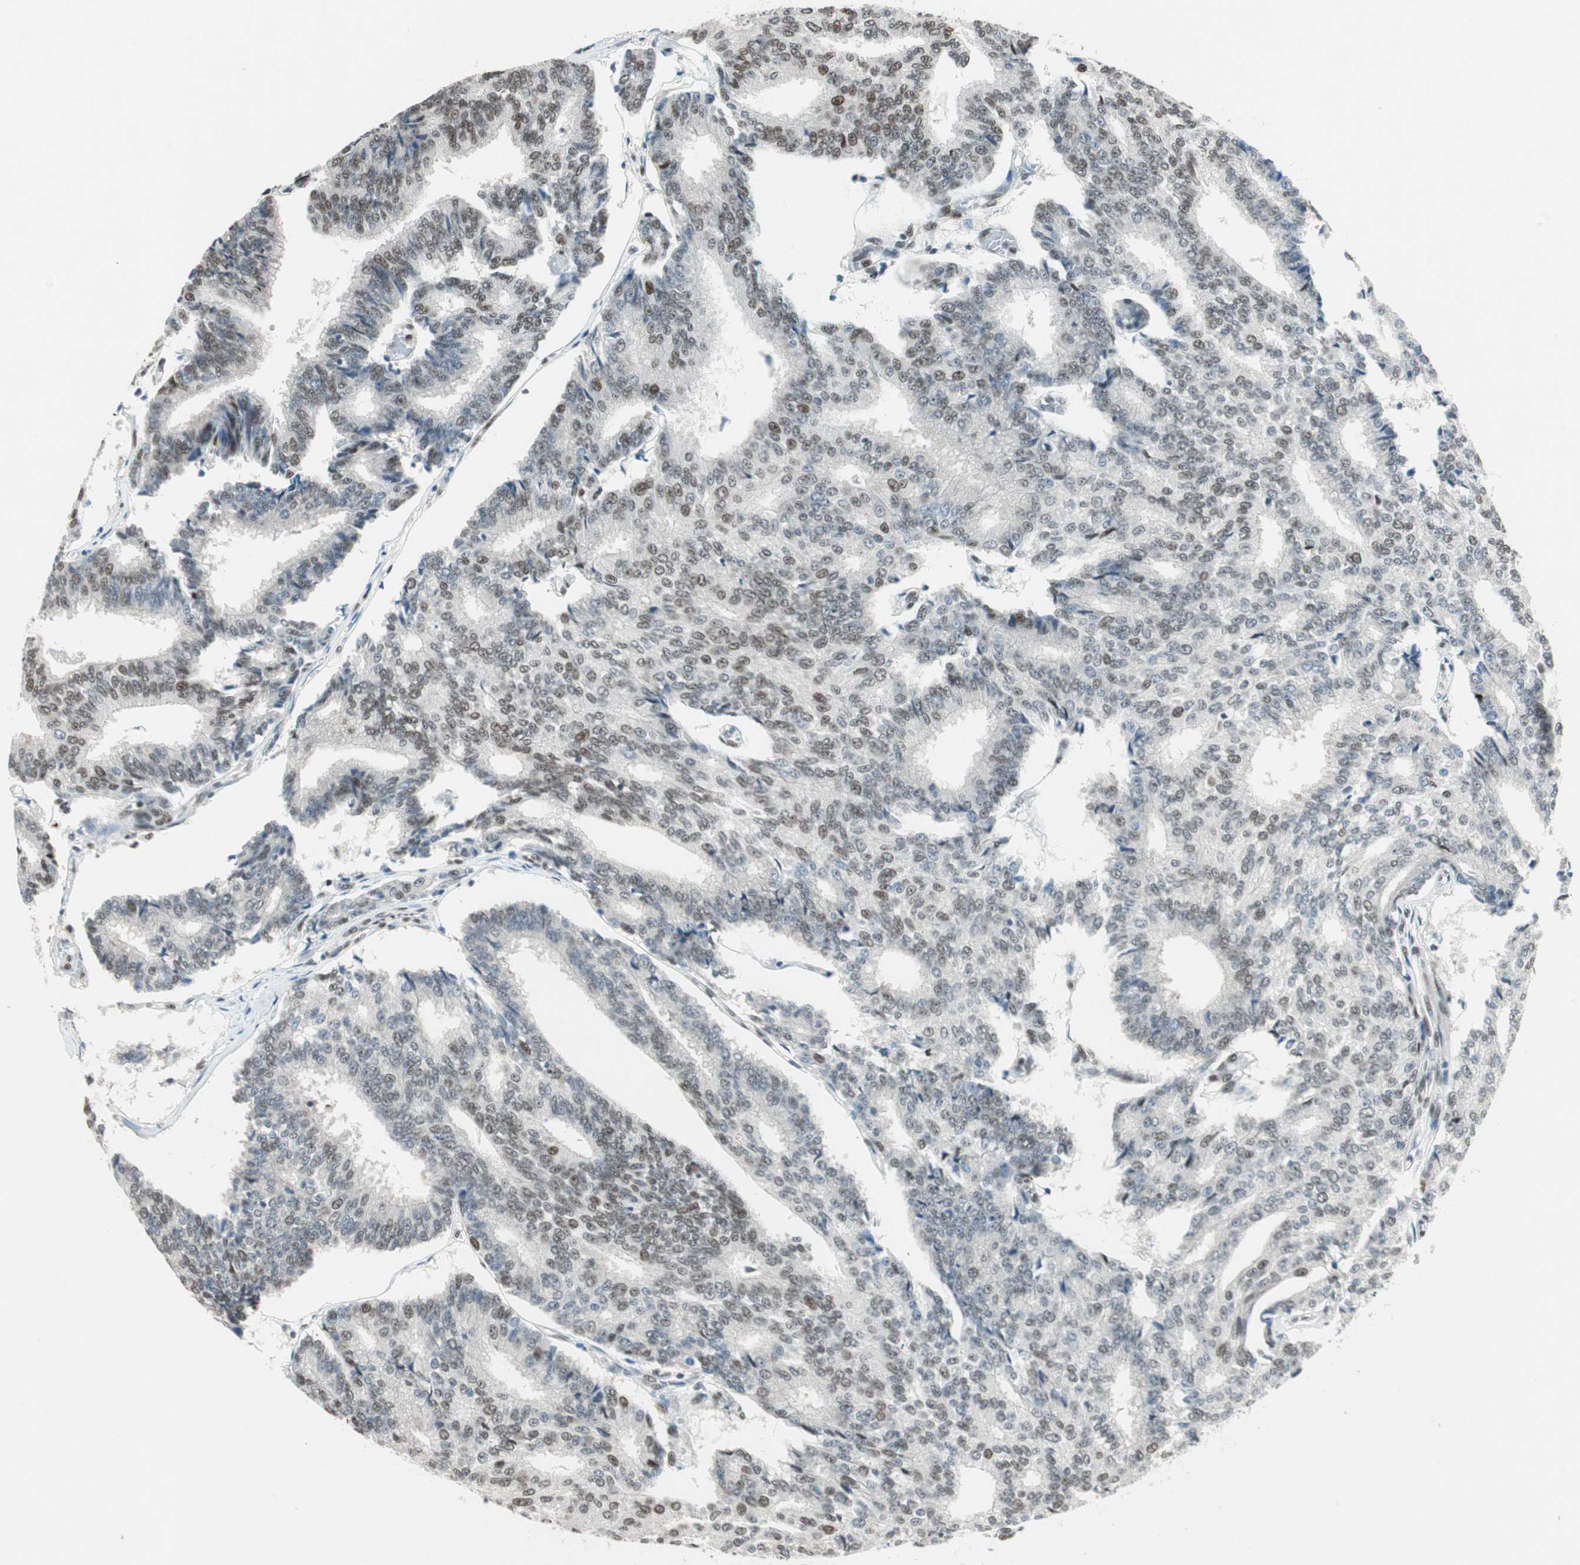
{"staining": {"intensity": "moderate", "quantity": "25%-75%", "location": "nuclear"}, "tissue": "prostate cancer", "cell_type": "Tumor cells", "image_type": "cancer", "snomed": [{"axis": "morphology", "description": "Adenocarcinoma, High grade"}, {"axis": "topography", "description": "Prostate"}], "caption": "Prostate high-grade adenocarcinoma was stained to show a protein in brown. There is medium levels of moderate nuclear positivity in approximately 25%-75% of tumor cells.", "gene": "ZBTB17", "patient": {"sex": "male", "age": 55}}